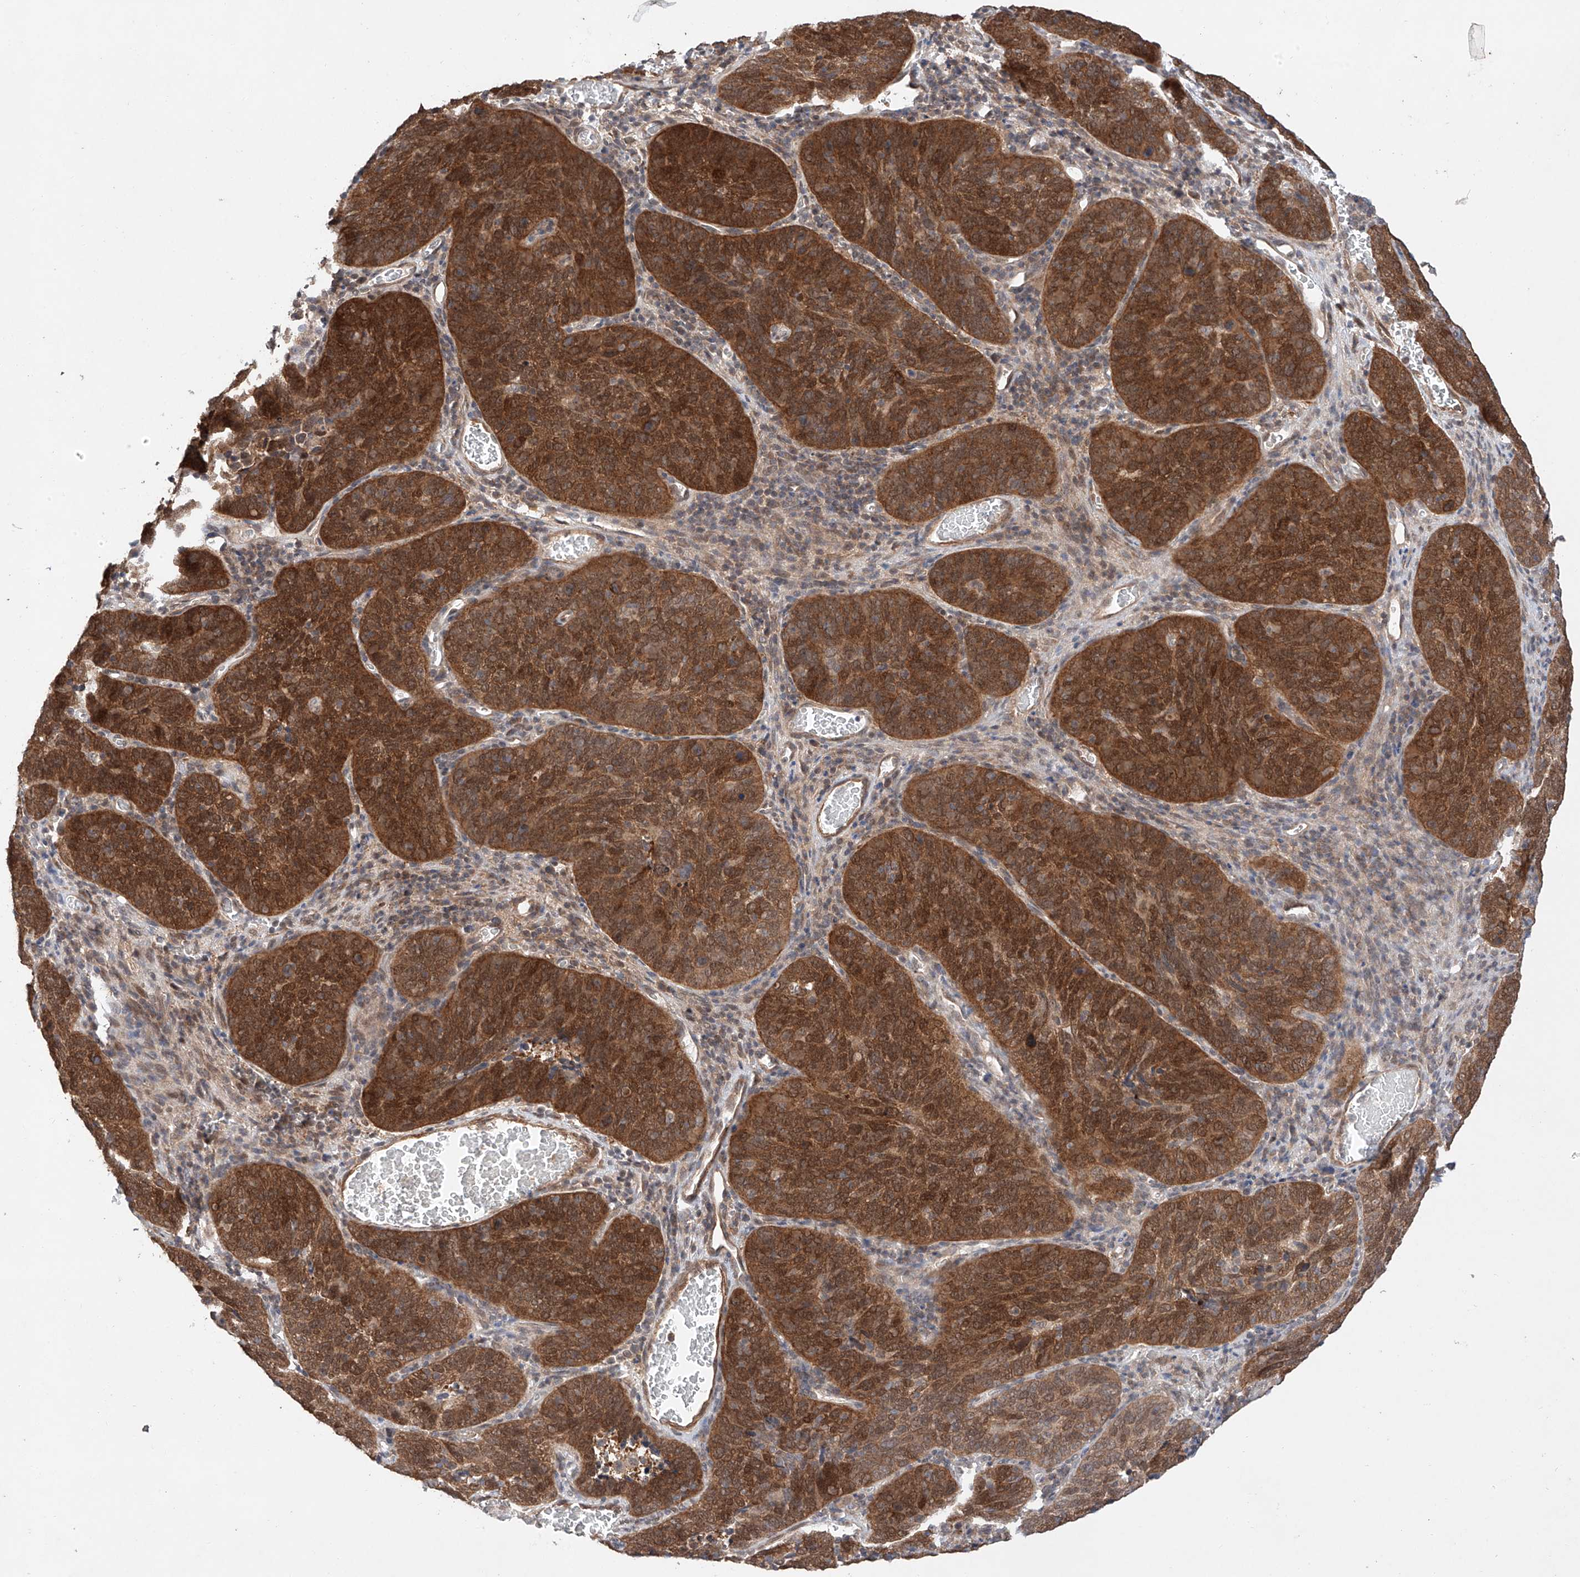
{"staining": {"intensity": "strong", "quantity": ">75%", "location": "cytoplasmic/membranous"}, "tissue": "cervical cancer", "cell_type": "Tumor cells", "image_type": "cancer", "snomed": [{"axis": "morphology", "description": "Squamous cell carcinoma, NOS"}, {"axis": "topography", "description": "Cervix"}], "caption": "Immunohistochemical staining of human cervical squamous cell carcinoma shows high levels of strong cytoplasmic/membranous expression in approximately >75% of tumor cells.", "gene": "TSR2", "patient": {"sex": "female", "age": 60}}